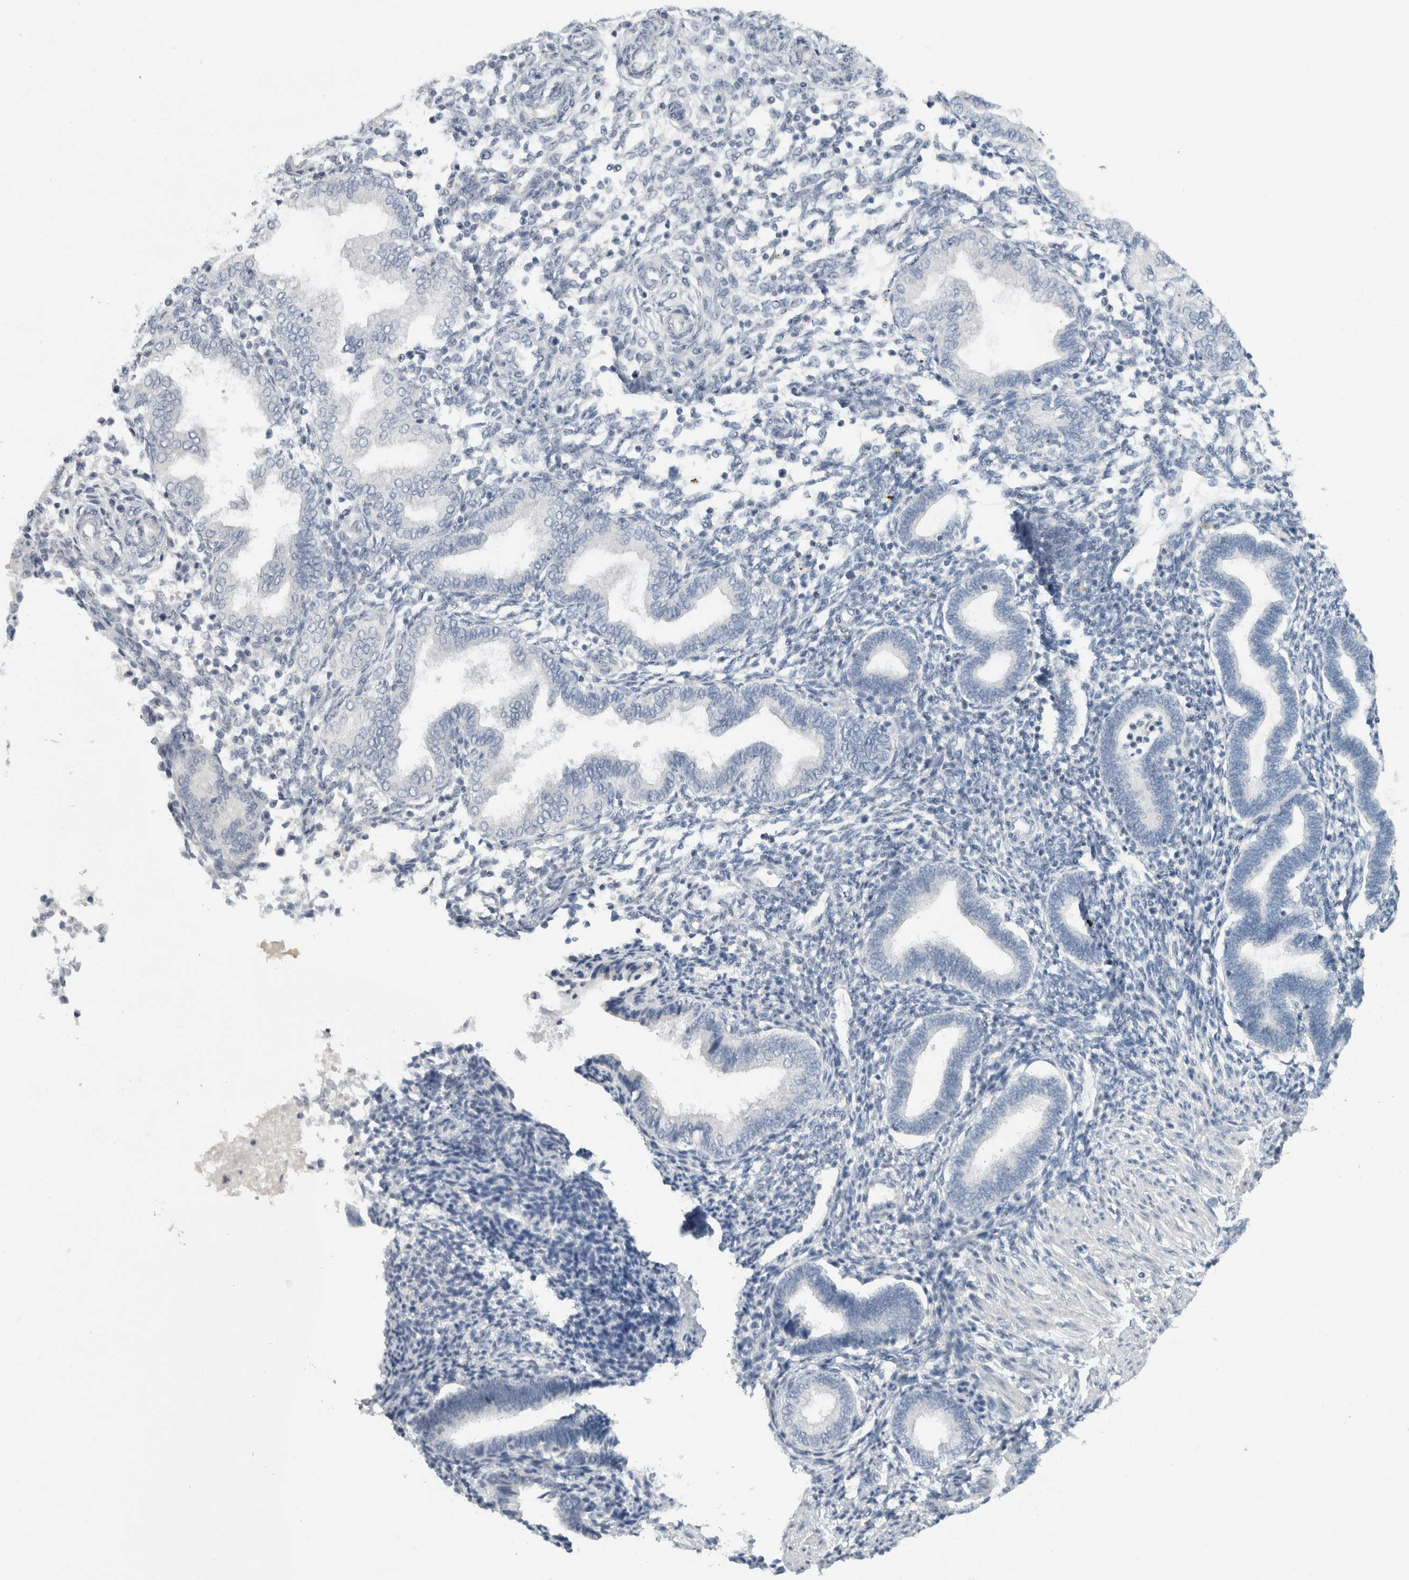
{"staining": {"intensity": "negative", "quantity": "none", "location": "none"}, "tissue": "endometrium", "cell_type": "Cells in endometrial stroma", "image_type": "normal", "snomed": [{"axis": "morphology", "description": "Normal tissue, NOS"}, {"axis": "topography", "description": "Endometrium"}], "caption": "A high-resolution photomicrograph shows immunohistochemistry staining of unremarkable endometrium, which demonstrates no significant expression in cells in endometrial stroma.", "gene": "FMR1NB", "patient": {"sex": "female", "age": 53}}